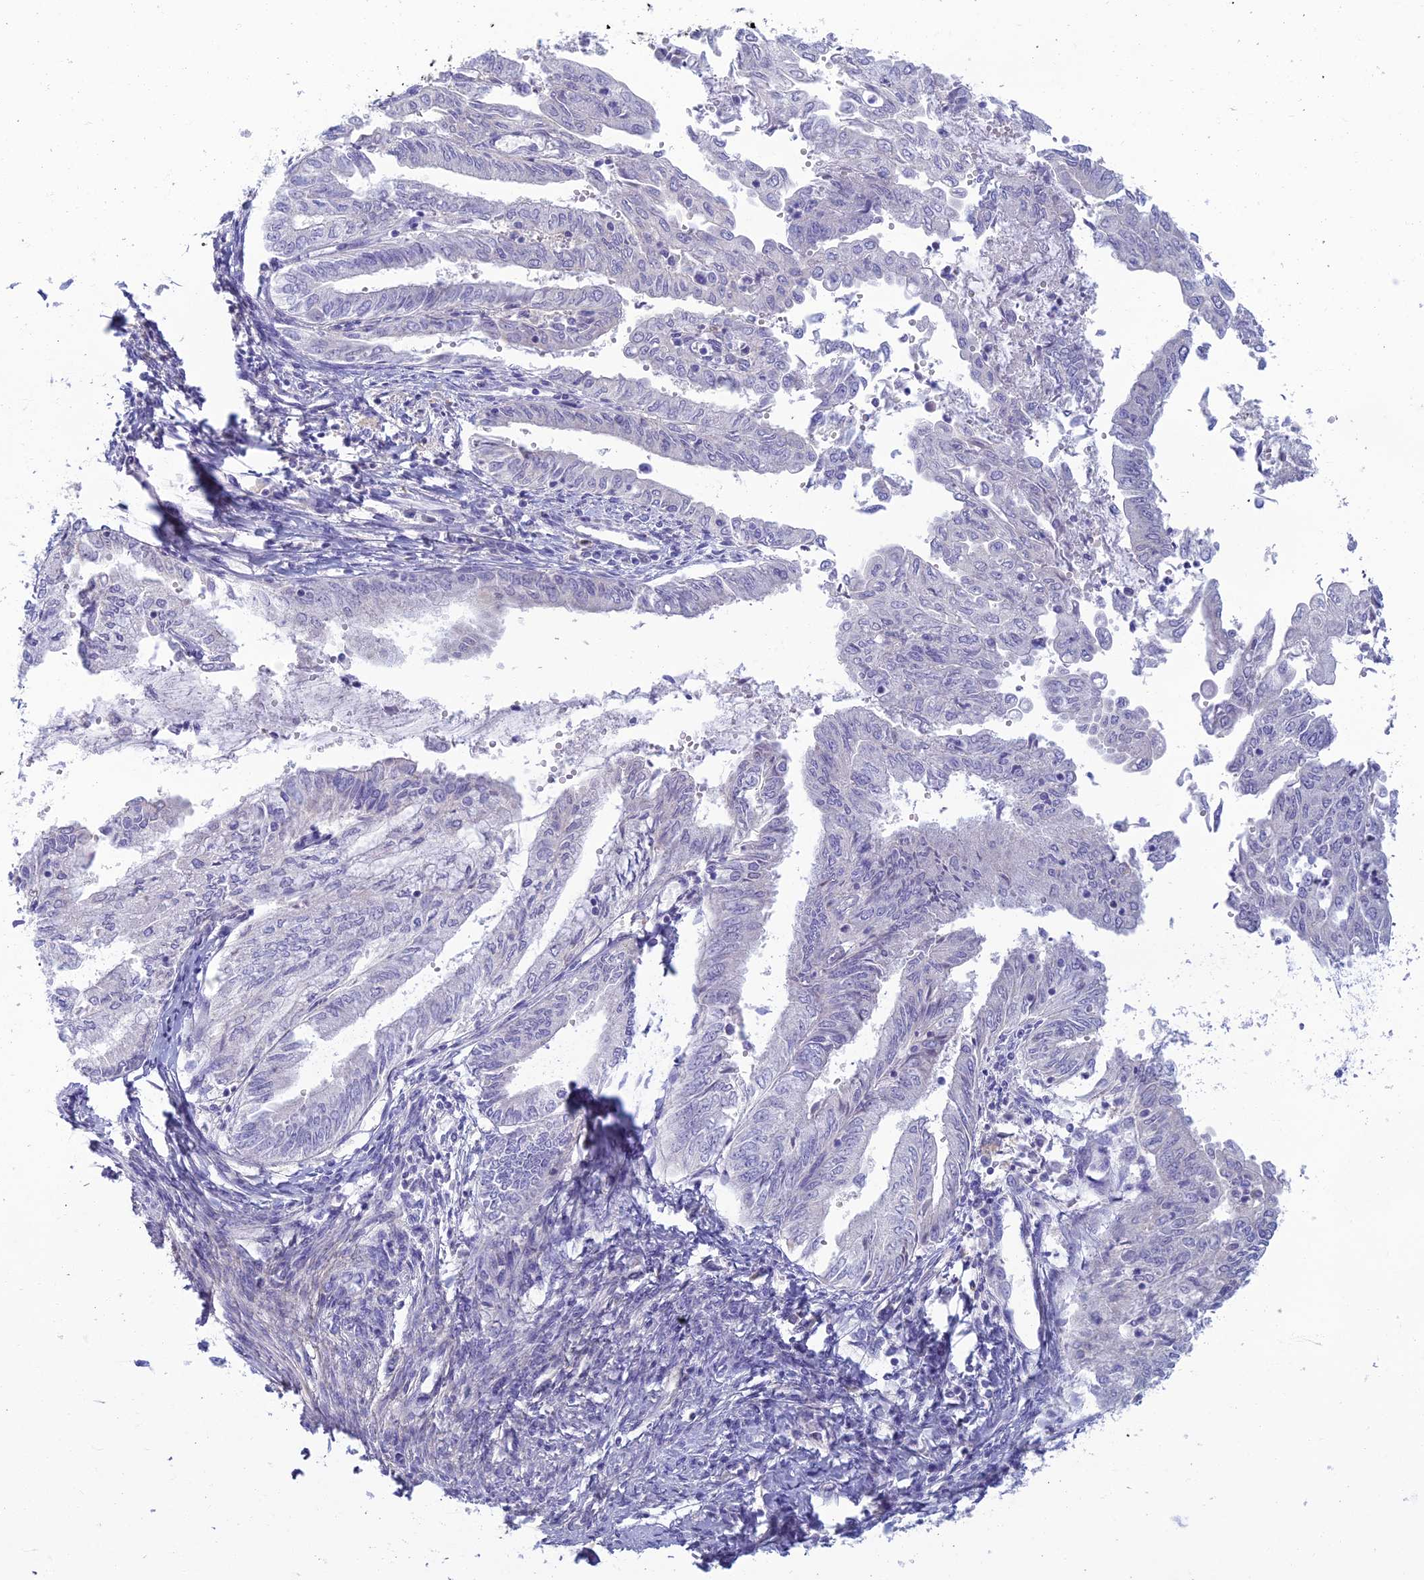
{"staining": {"intensity": "negative", "quantity": "none", "location": "none"}, "tissue": "endometrial cancer", "cell_type": "Tumor cells", "image_type": "cancer", "snomed": [{"axis": "morphology", "description": "Adenocarcinoma, NOS"}, {"axis": "topography", "description": "Endometrium"}], "caption": "An IHC photomicrograph of endometrial cancer (adenocarcinoma) is shown. There is no staining in tumor cells of endometrial cancer (adenocarcinoma).", "gene": "SLC25A41", "patient": {"sex": "female", "age": 66}}